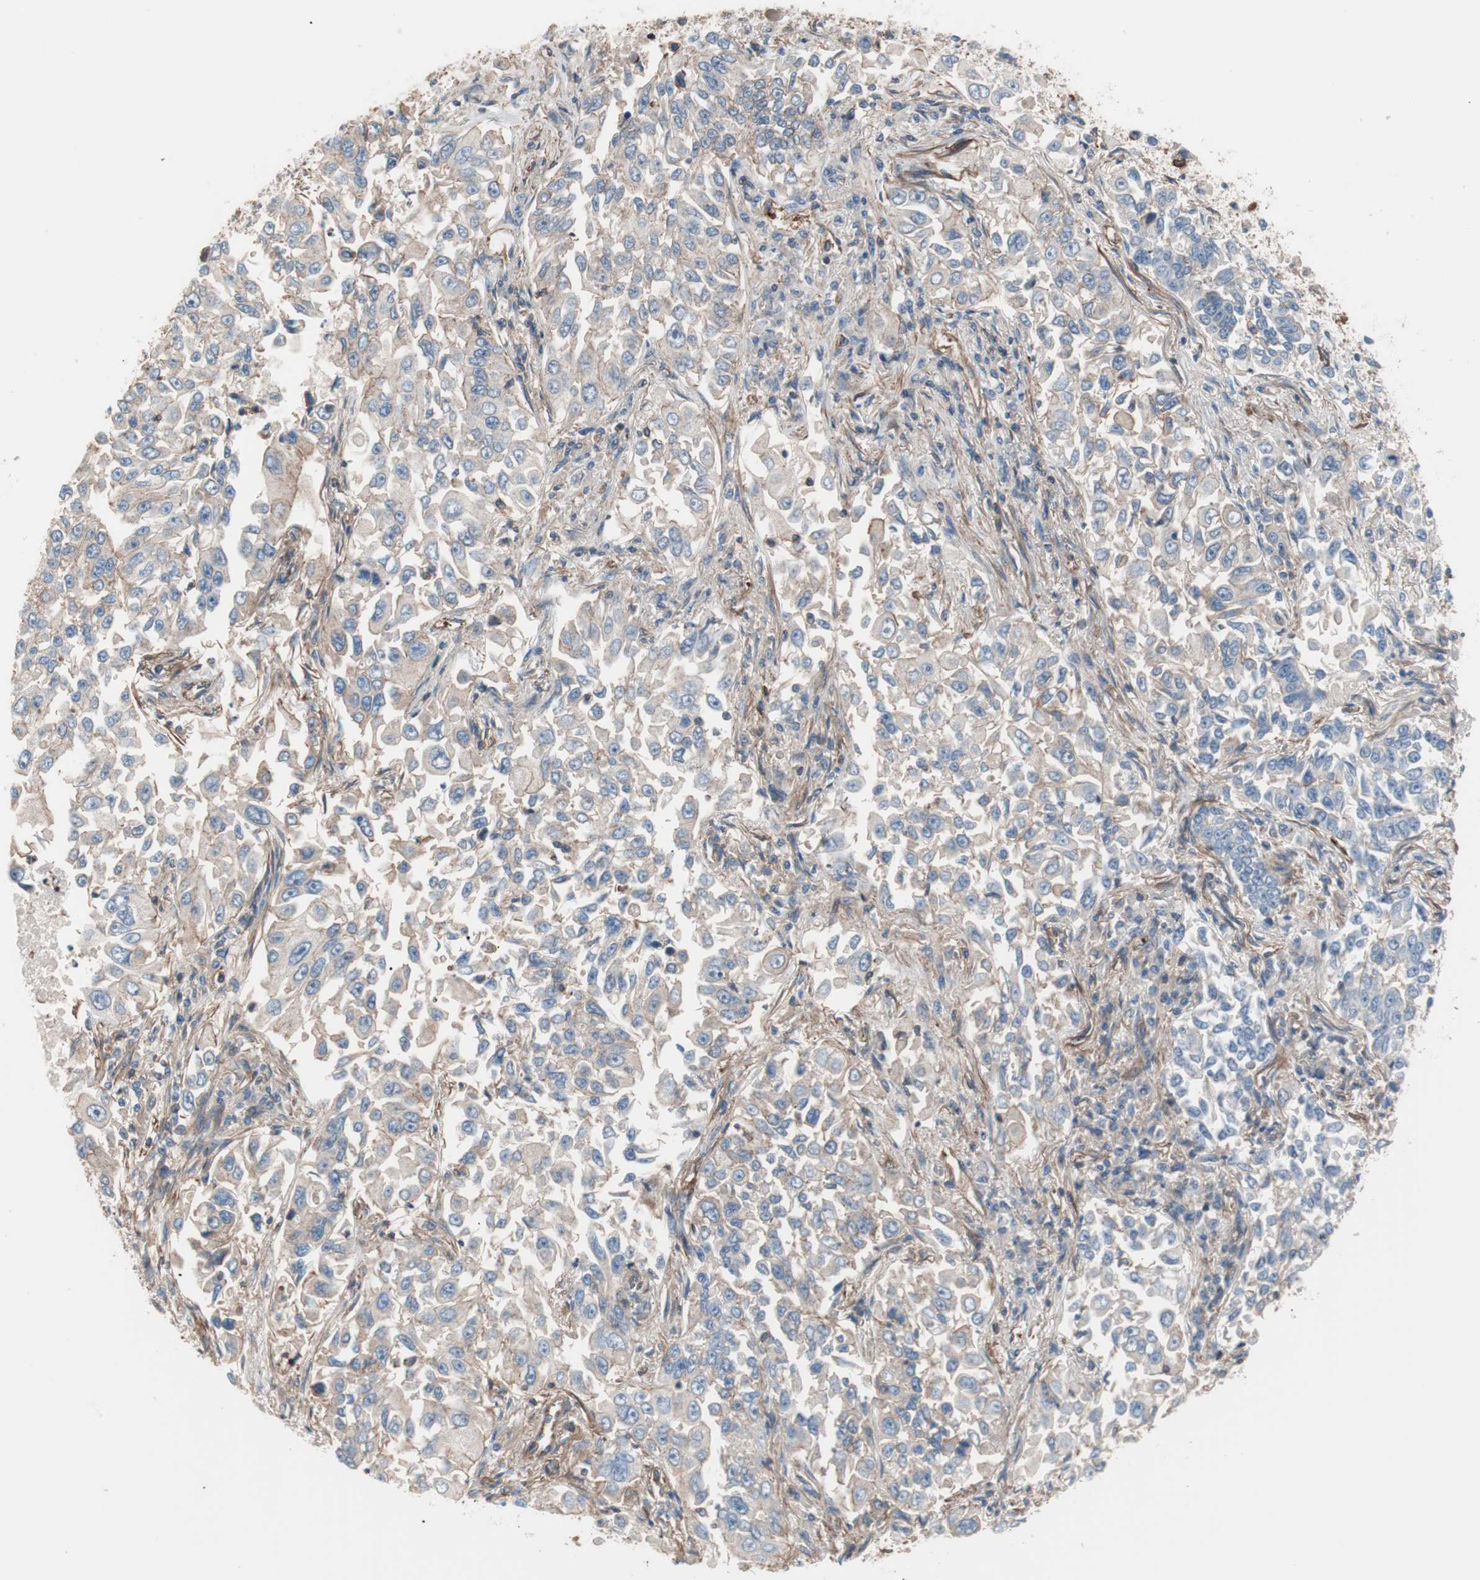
{"staining": {"intensity": "weak", "quantity": "25%-75%", "location": "cytoplasmic/membranous"}, "tissue": "lung cancer", "cell_type": "Tumor cells", "image_type": "cancer", "snomed": [{"axis": "morphology", "description": "Adenocarcinoma, NOS"}, {"axis": "topography", "description": "Lung"}], "caption": "Immunohistochemical staining of human lung cancer (adenocarcinoma) shows low levels of weak cytoplasmic/membranous protein positivity in approximately 25%-75% of tumor cells.", "gene": "GPR160", "patient": {"sex": "male", "age": 84}}